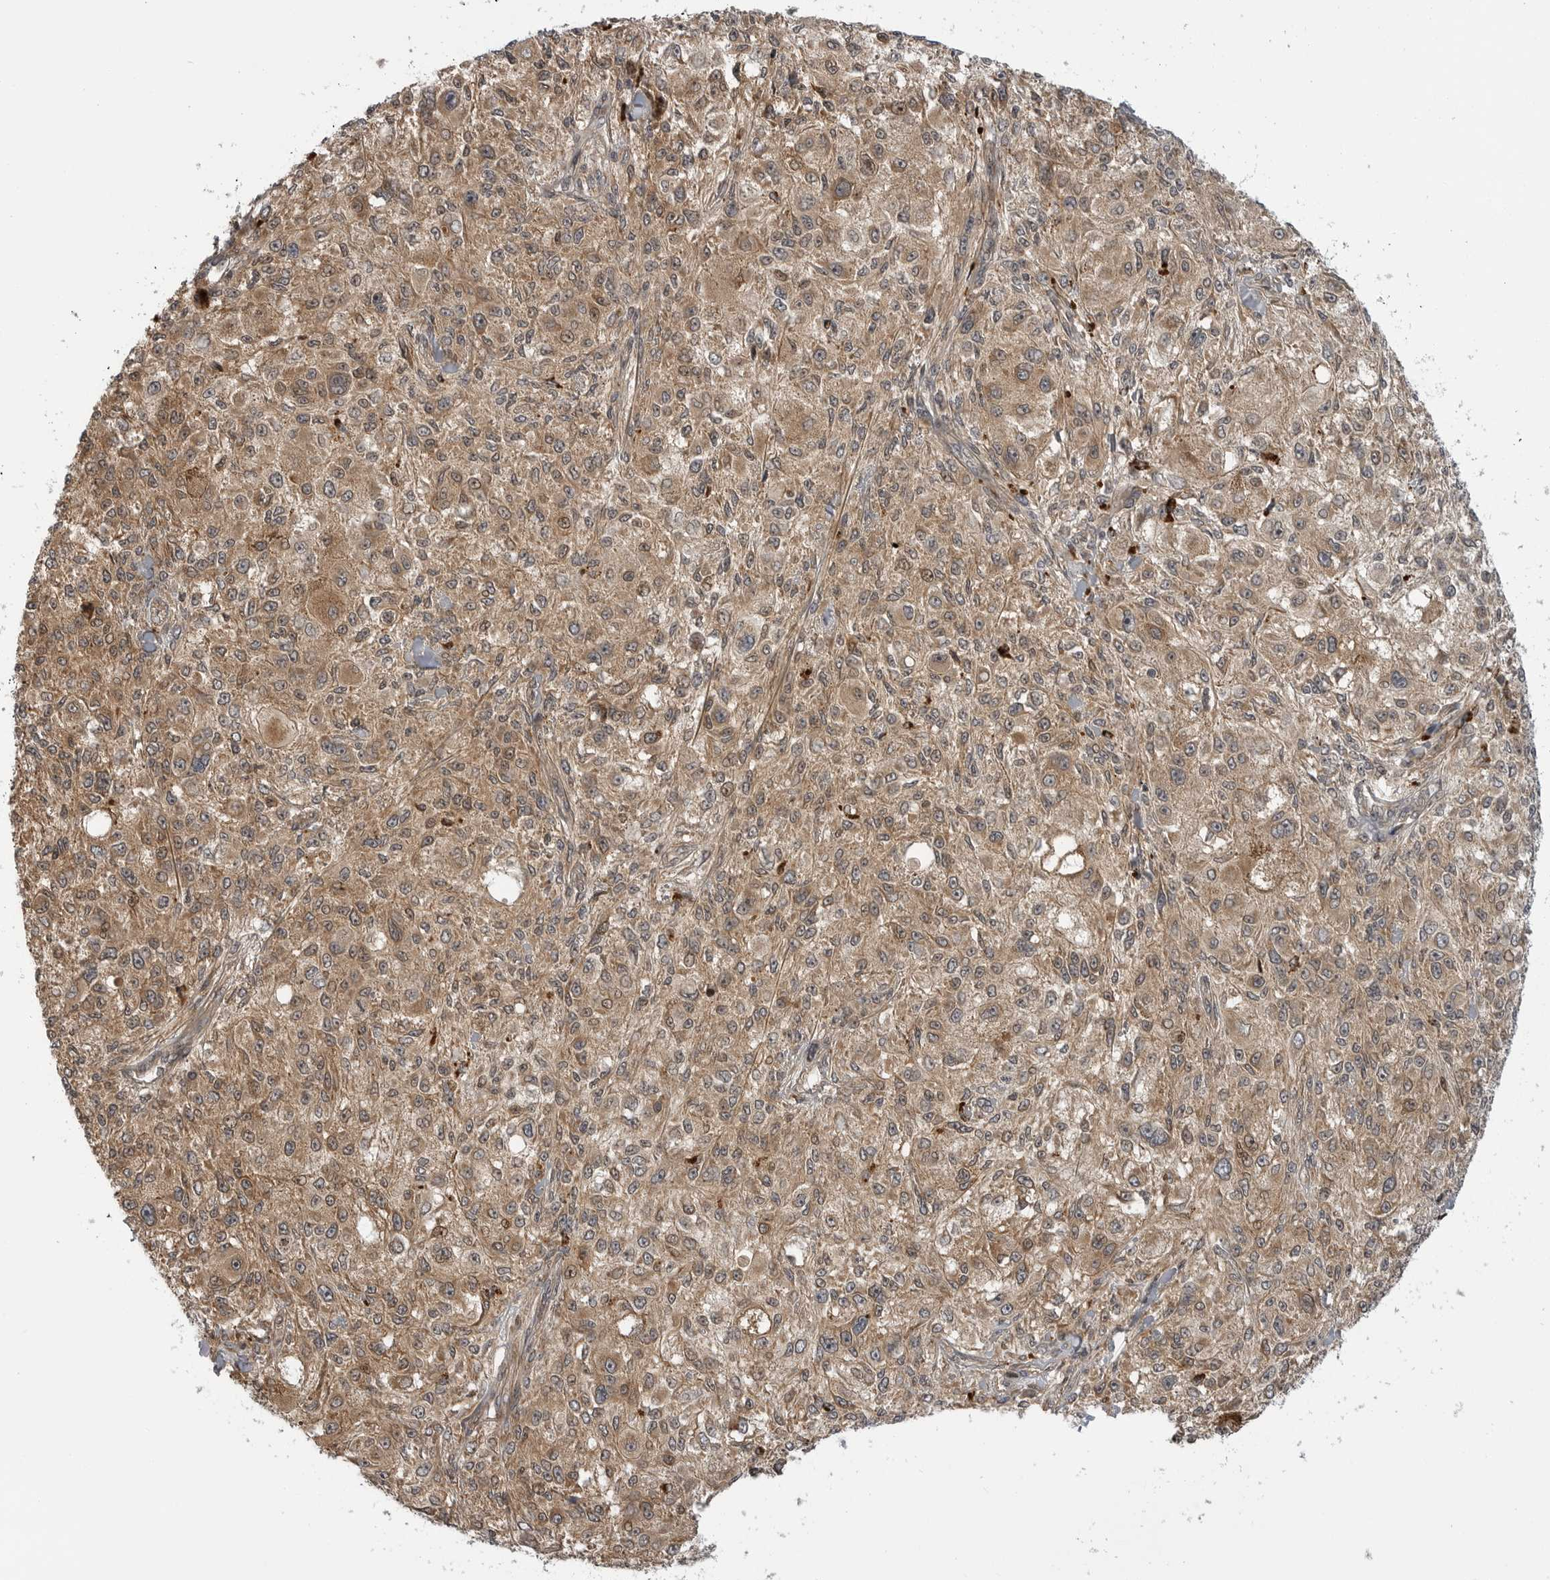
{"staining": {"intensity": "moderate", "quantity": ">75%", "location": "cytoplasmic/membranous"}, "tissue": "melanoma", "cell_type": "Tumor cells", "image_type": "cancer", "snomed": [{"axis": "morphology", "description": "Necrosis, NOS"}, {"axis": "morphology", "description": "Malignant melanoma, NOS"}, {"axis": "topography", "description": "Skin"}], "caption": "The micrograph displays immunohistochemical staining of melanoma. There is moderate cytoplasmic/membranous staining is seen in about >75% of tumor cells.", "gene": "LRRC45", "patient": {"sex": "female", "age": 87}}